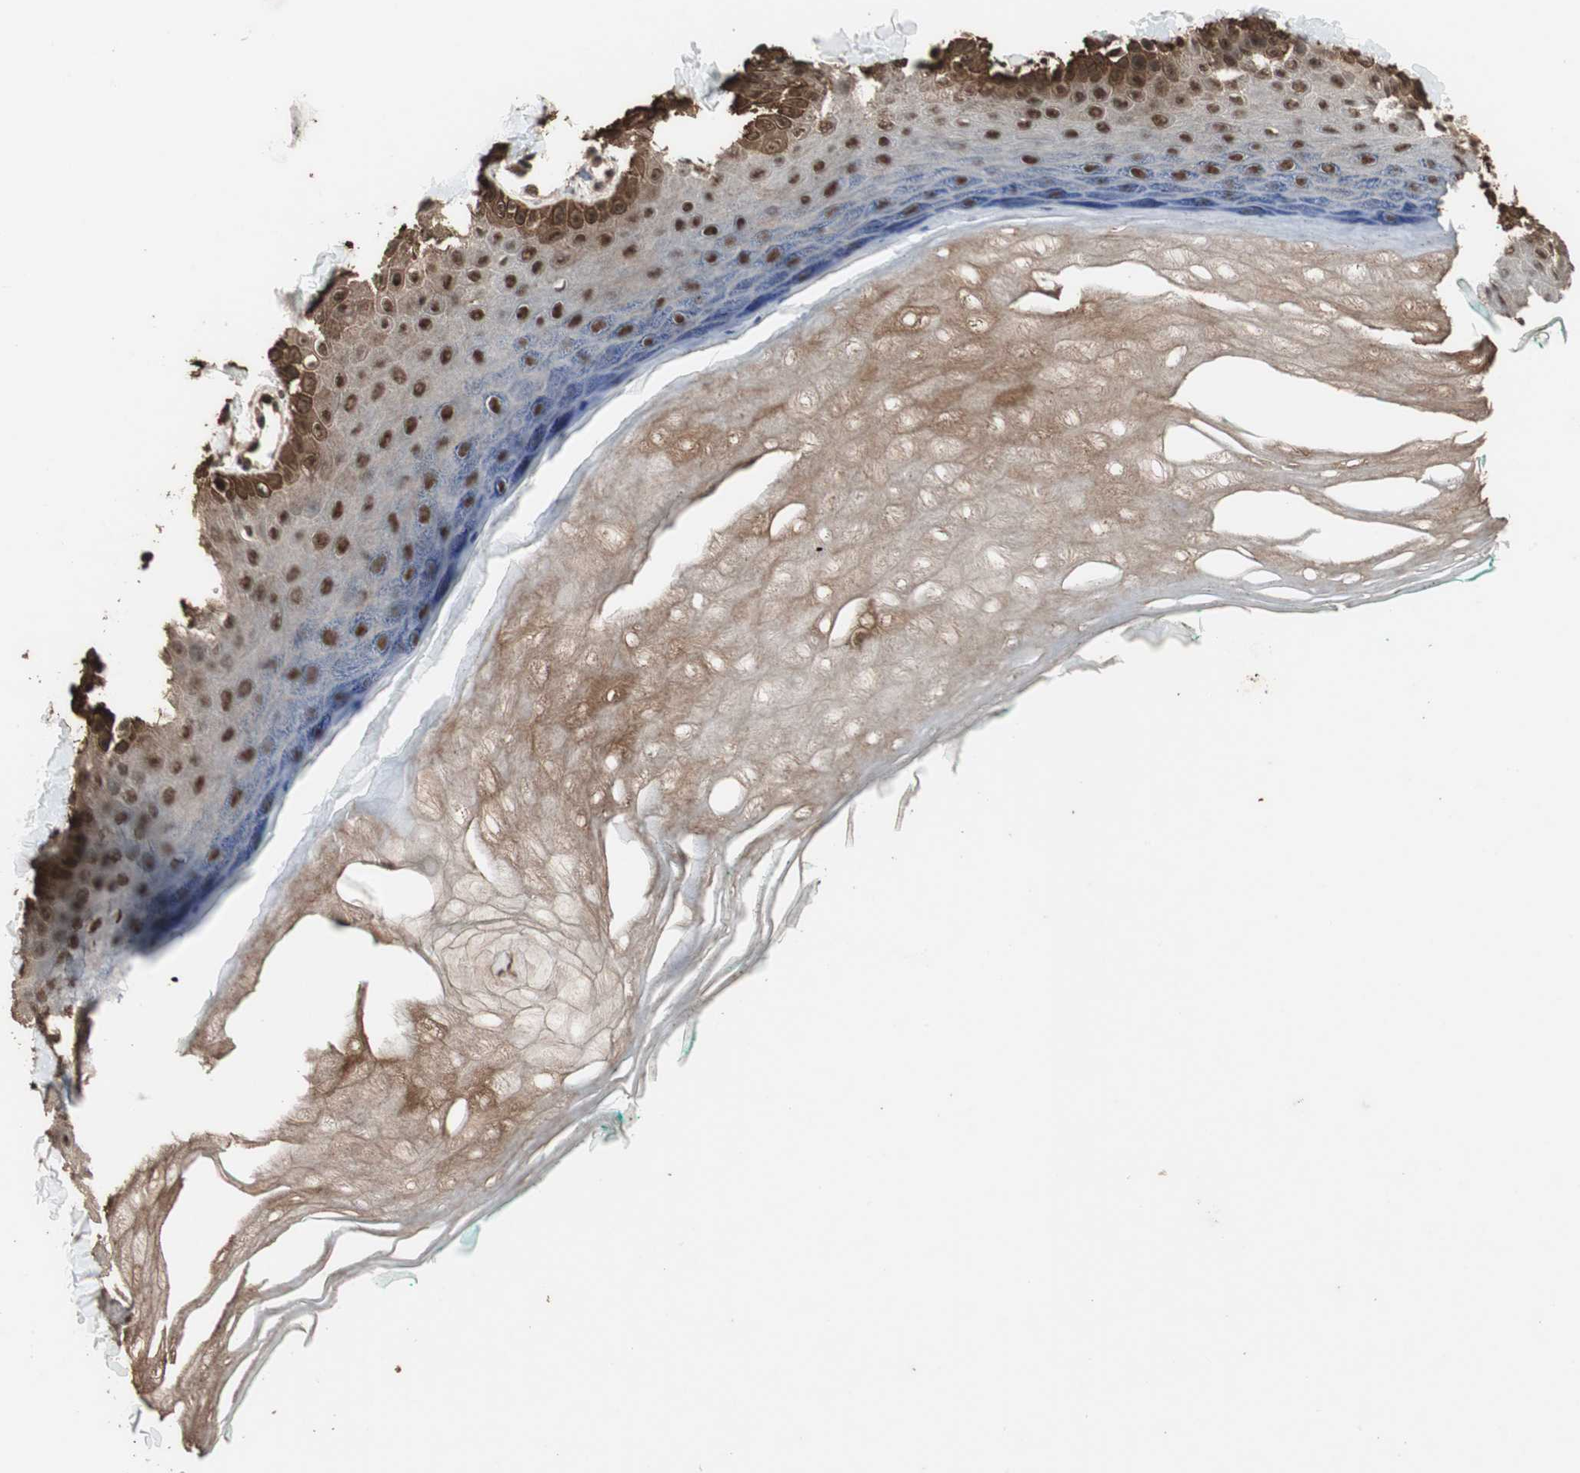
{"staining": {"intensity": "moderate", "quantity": ">75%", "location": "nuclear"}, "tissue": "skin", "cell_type": "Fibroblasts", "image_type": "normal", "snomed": [{"axis": "morphology", "description": "Normal tissue, NOS"}, {"axis": "topography", "description": "Skin"}], "caption": "High-magnification brightfield microscopy of benign skin stained with DAB (brown) and counterstained with hematoxylin (blue). fibroblasts exhibit moderate nuclear expression is appreciated in about>75% of cells. The staining is performed using DAB (3,3'-diaminobenzidine) brown chromogen to label protein expression. The nuclei are counter-stained blue using hematoxylin.", "gene": "CDC5L", "patient": {"sex": "male", "age": 26}}